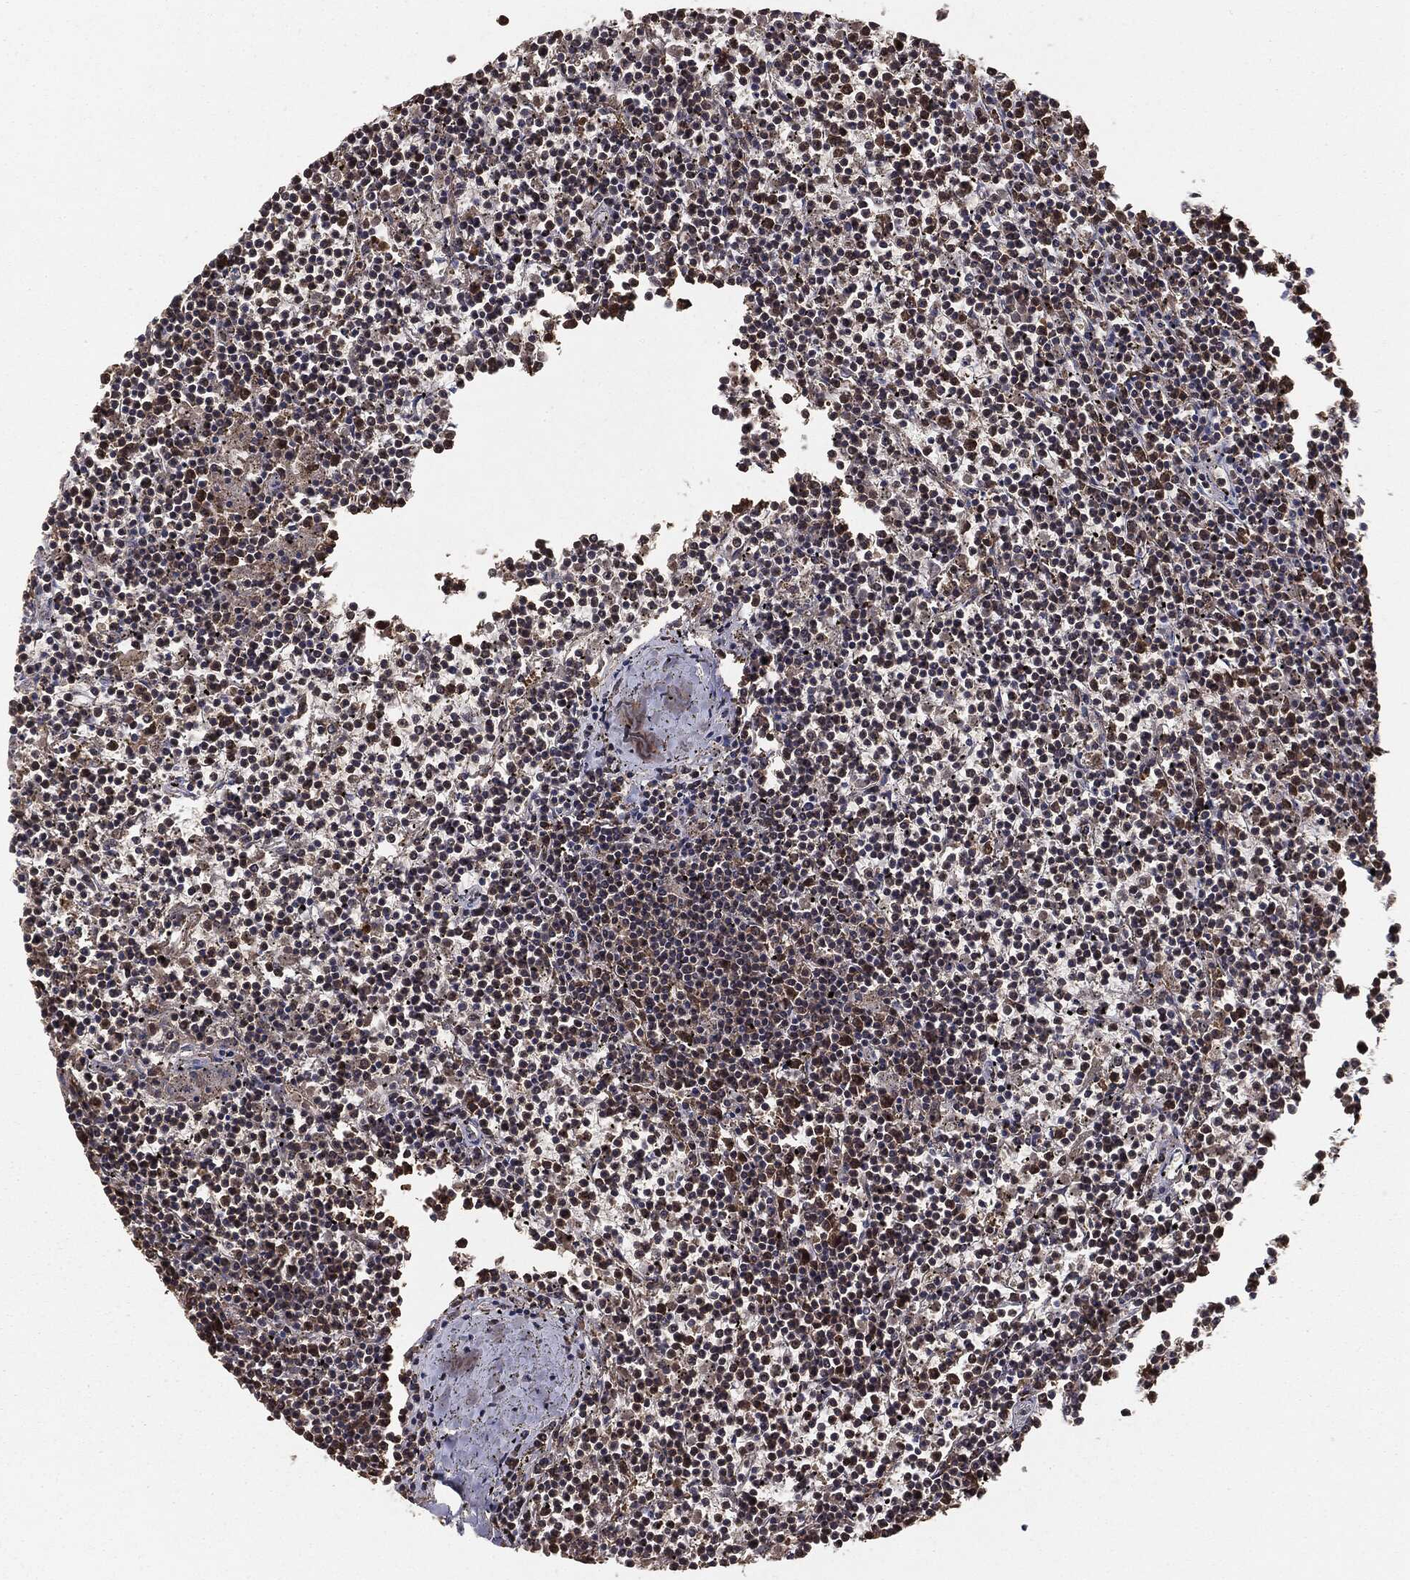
{"staining": {"intensity": "moderate", "quantity": "<25%", "location": "cytoplasmic/membranous"}, "tissue": "lymphoma", "cell_type": "Tumor cells", "image_type": "cancer", "snomed": [{"axis": "morphology", "description": "Malignant lymphoma, non-Hodgkin's type, Low grade"}, {"axis": "topography", "description": "Spleen"}], "caption": "Approximately <25% of tumor cells in low-grade malignant lymphoma, non-Hodgkin's type demonstrate moderate cytoplasmic/membranous protein staining as visualized by brown immunohistochemical staining.", "gene": "NME1", "patient": {"sex": "female", "age": 19}}